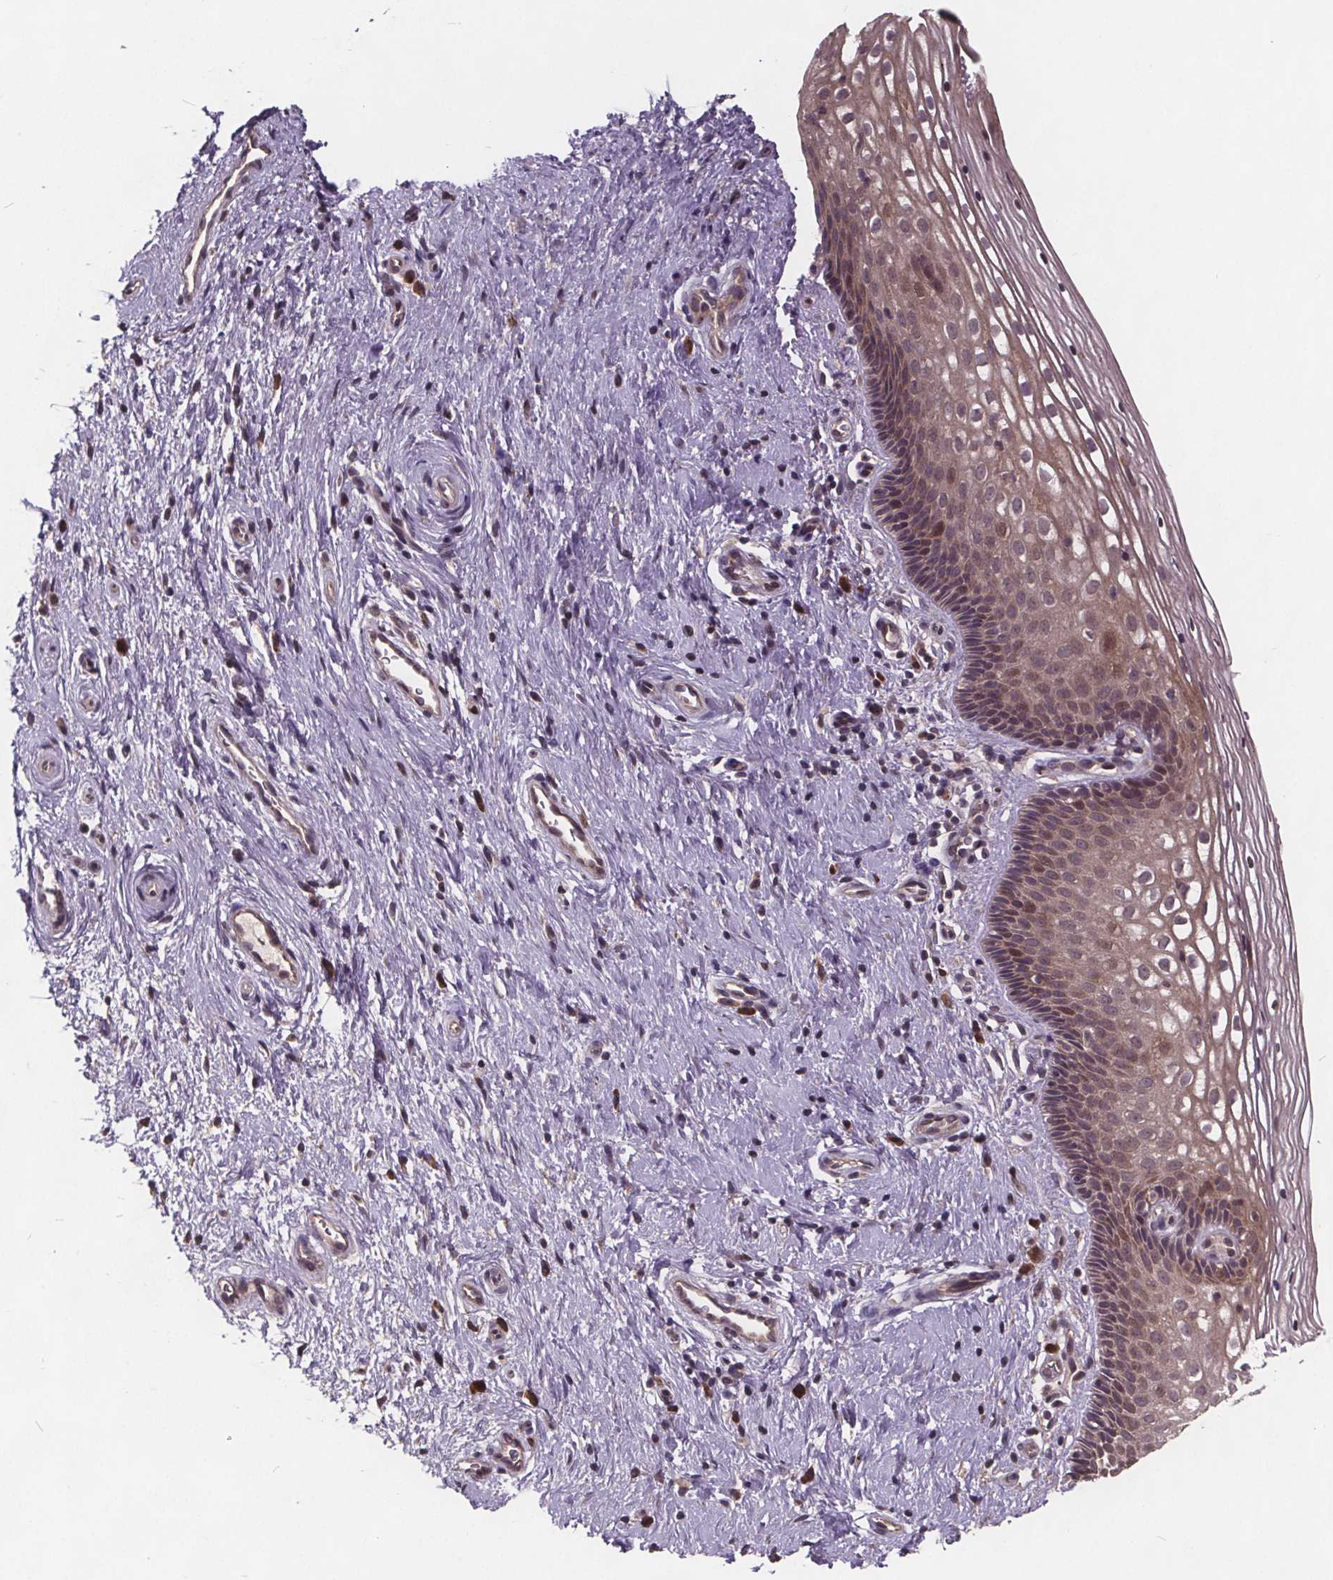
{"staining": {"intensity": "moderate", "quantity": "25%-75%", "location": "cytoplasmic/membranous"}, "tissue": "cervix", "cell_type": "Glandular cells", "image_type": "normal", "snomed": [{"axis": "morphology", "description": "Normal tissue, NOS"}, {"axis": "topography", "description": "Cervix"}], "caption": "Human cervix stained with a brown dye shows moderate cytoplasmic/membranous positive staining in approximately 25%-75% of glandular cells.", "gene": "USP9X", "patient": {"sex": "female", "age": 34}}